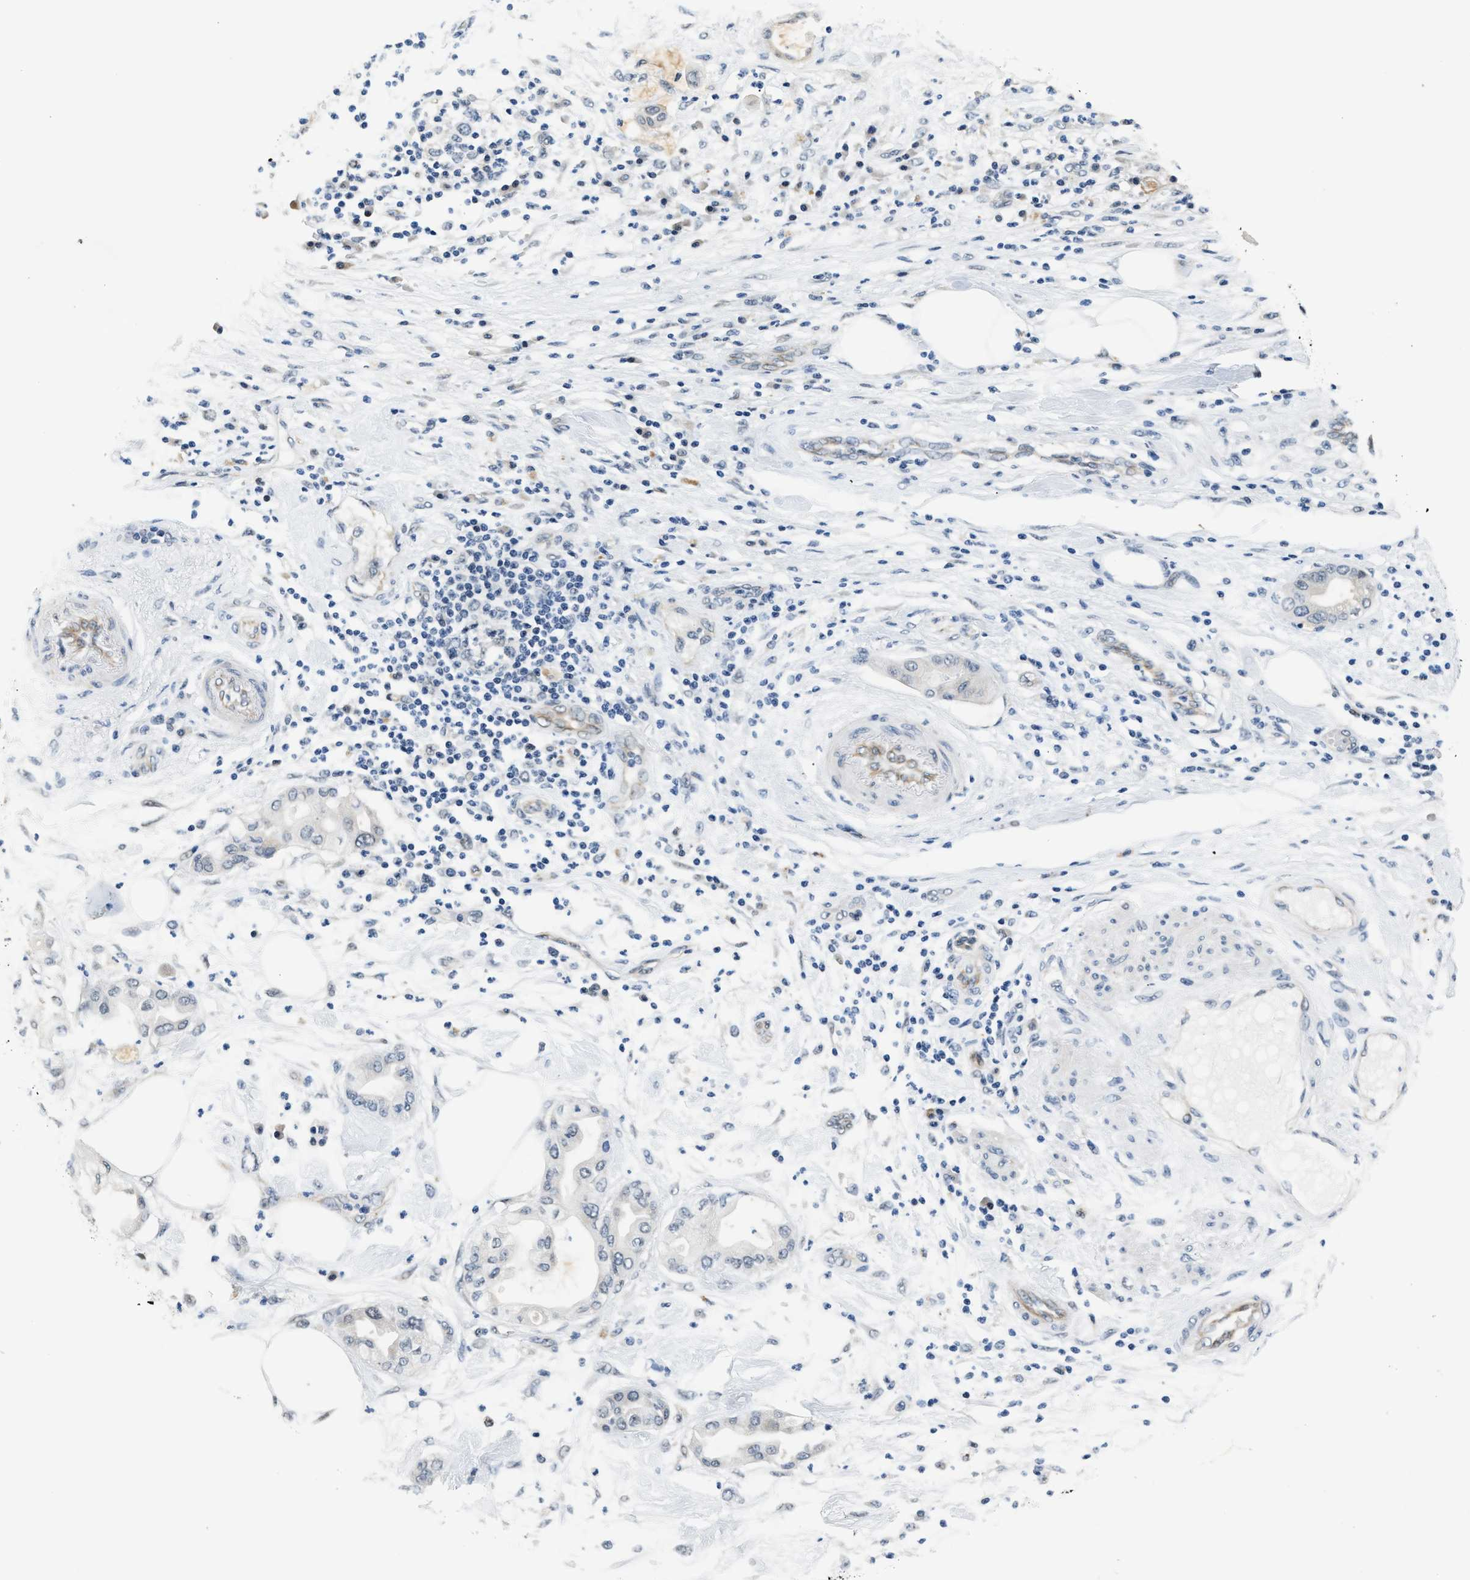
{"staining": {"intensity": "weak", "quantity": "<25%", "location": "cytoplasmic/membranous"}, "tissue": "pancreatic cancer", "cell_type": "Tumor cells", "image_type": "cancer", "snomed": [{"axis": "morphology", "description": "Adenocarcinoma, NOS"}, {"axis": "morphology", "description": "Adenocarcinoma, metastatic, NOS"}, {"axis": "topography", "description": "Lymph node"}, {"axis": "topography", "description": "Pancreas"}, {"axis": "topography", "description": "Duodenum"}], "caption": "Pancreatic metastatic adenocarcinoma was stained to show a protein in brown. There is no significant staining in tumor cells. (DAB (3,3'-diaminobenzidine) immunohistochemistry (IHC), high magnification).", "gene": "PPM1H", "patient": {"sex": "female", "age": 64}}